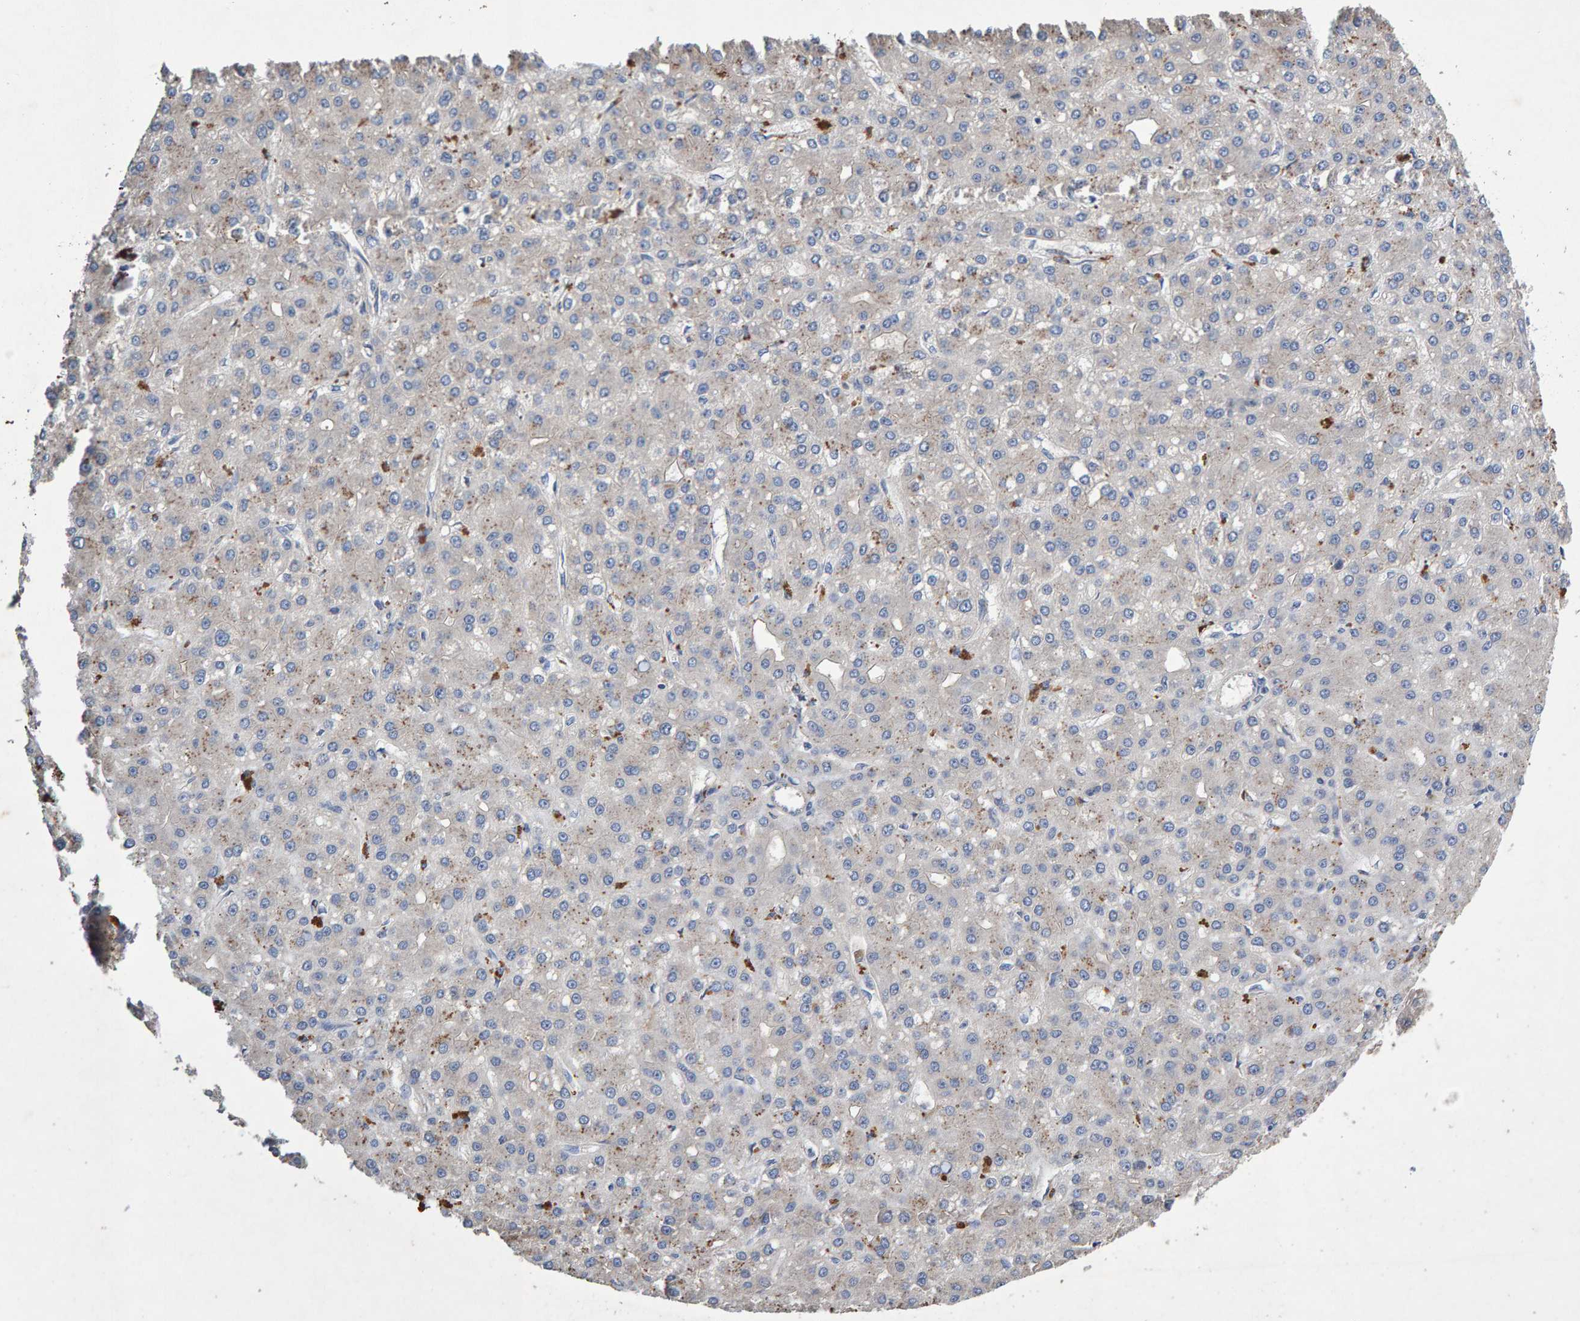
{"staining": {"intensity": "weak", "quantity": "<25%", "location": "cytoplasmic/membranous"}, "tissue": "liver cancer", "cell_type": "Tumor cells", "image_type": "cancer", "snomed": [{"axis": "morphology", "description": "Carcinoma, Hepatocellular, NOS"}, {"axis": "topography", "description": "Liver"}], "caption": "Tumor cells are negative for protein expression in human liver cancer. Brightfield microscopy of IHC stained with DAB (brown) and hematoxylin (blue), captured at high magnification.", "gene": "EFR3A", "patient": {"sex": "male", "age": 67}}